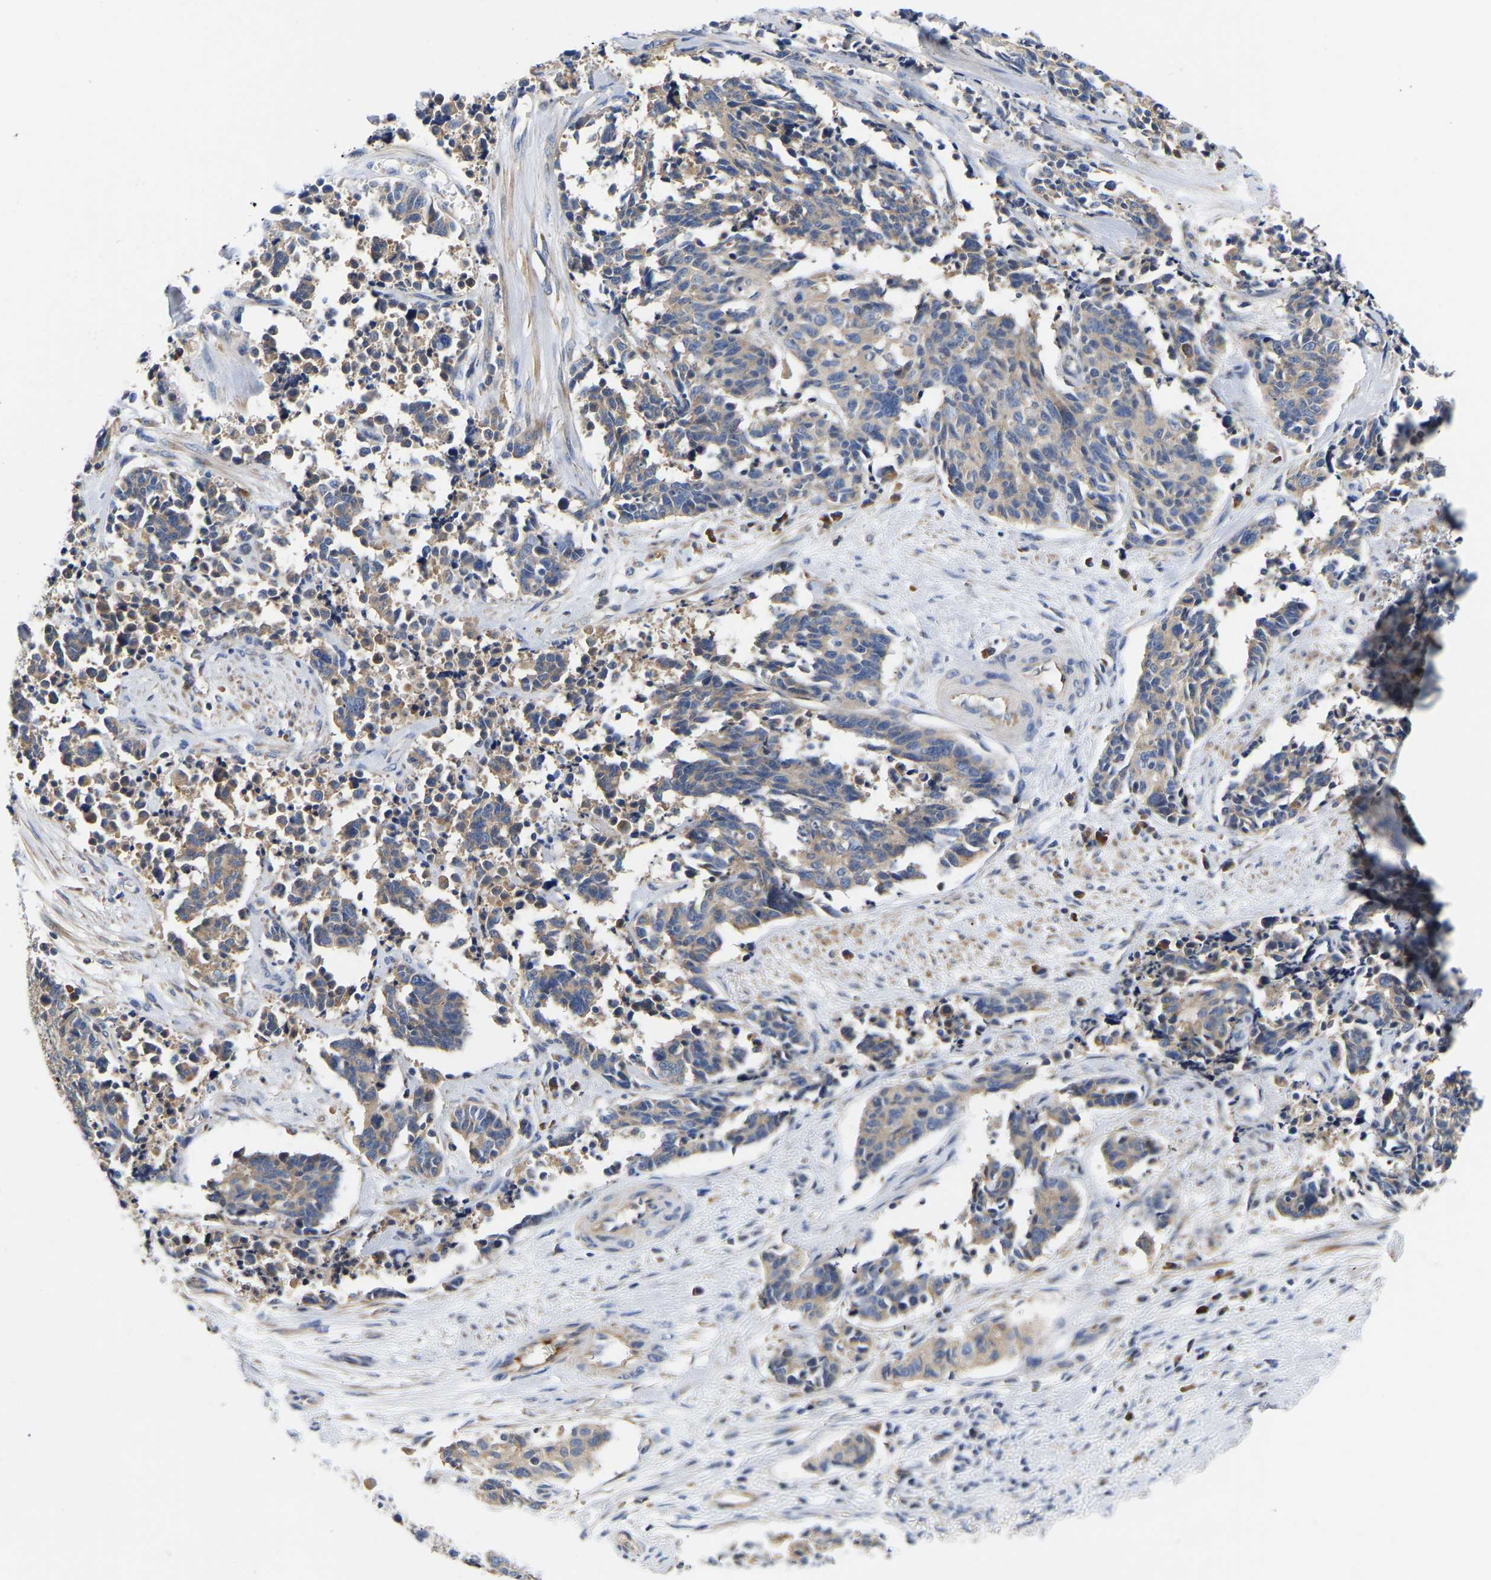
{"staining": {"intensity": "weak", "quantity": "25%-75%", "location": "cytoplasmic/membranous"}, "tissue": "cervical cancer", "cell_type": "Tumor cells", "image_type": "cancer", "snomed": [{"axis": "morphology", "description": "Squamous cell carcinoma, NOS"}, {"axis": "topography", "description": "Cervix"}], "caption": "Cervical cancer (squamous cell carcinoma) stained with immunohistochemistry (IHC) reveals weak cytoplasmic/membranous positivity in about 25%-75% of tumor cells. The staining was performed using DAB, with brown indicating positive protein expression. Nuclei are stained blue with hematoxylin.", "gene": "AIMP2", "patient": {"sex": "female", "age": 35}}